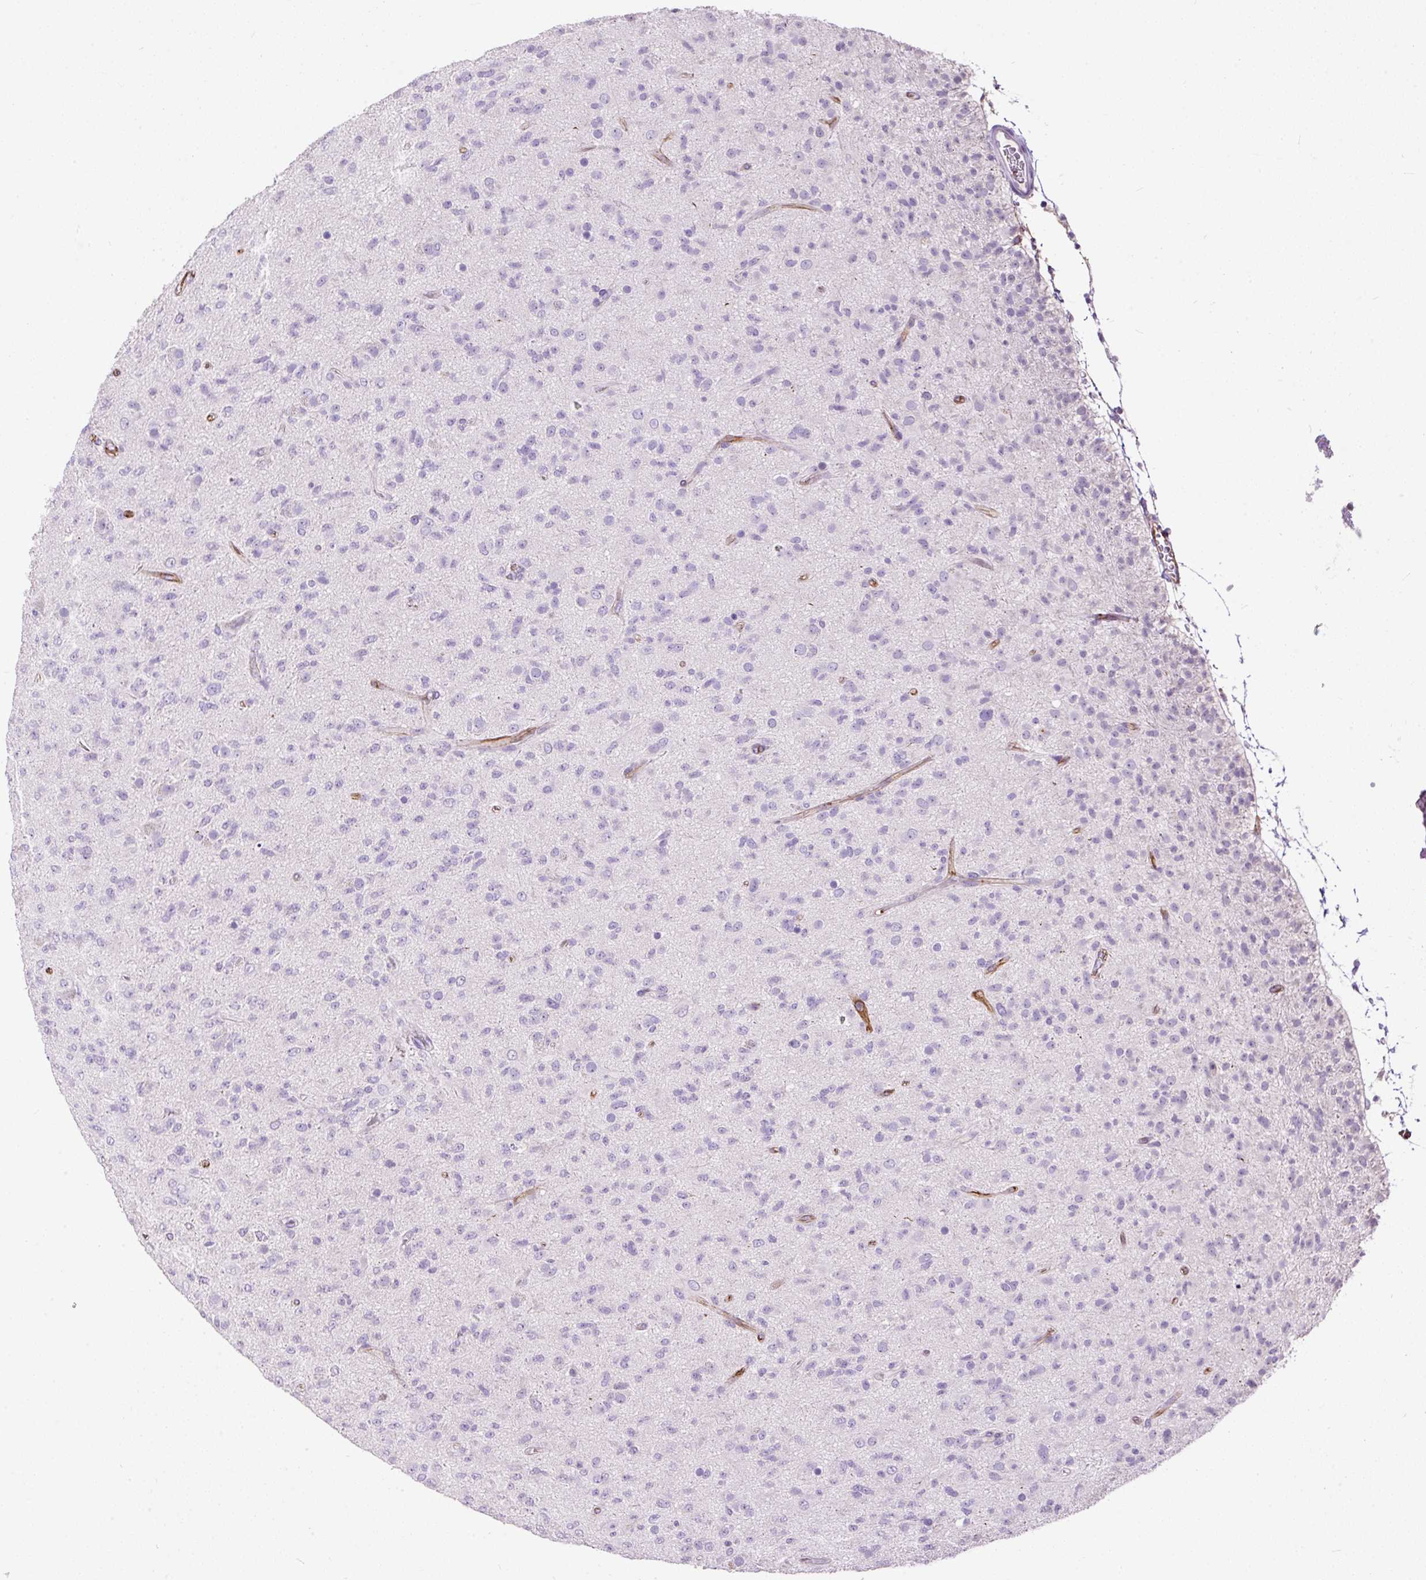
{"staining": {"intensity": "negative", "quantity": "none", "location": "none"}, "tissue": "glioma", "cell_type": "Tumor cells", "image_type": "cancer", "snomed": [{"axis": "morphology", "description": "Glioma, malignant, Low grade"}, {"axis": "topography", "description": "Brain"}], "caption": "IHC of malignant low-grade glioma displays no expression in tumor cells.", "gene": "MAGEB16", "patient": {"sex": "male", "age": 65}}